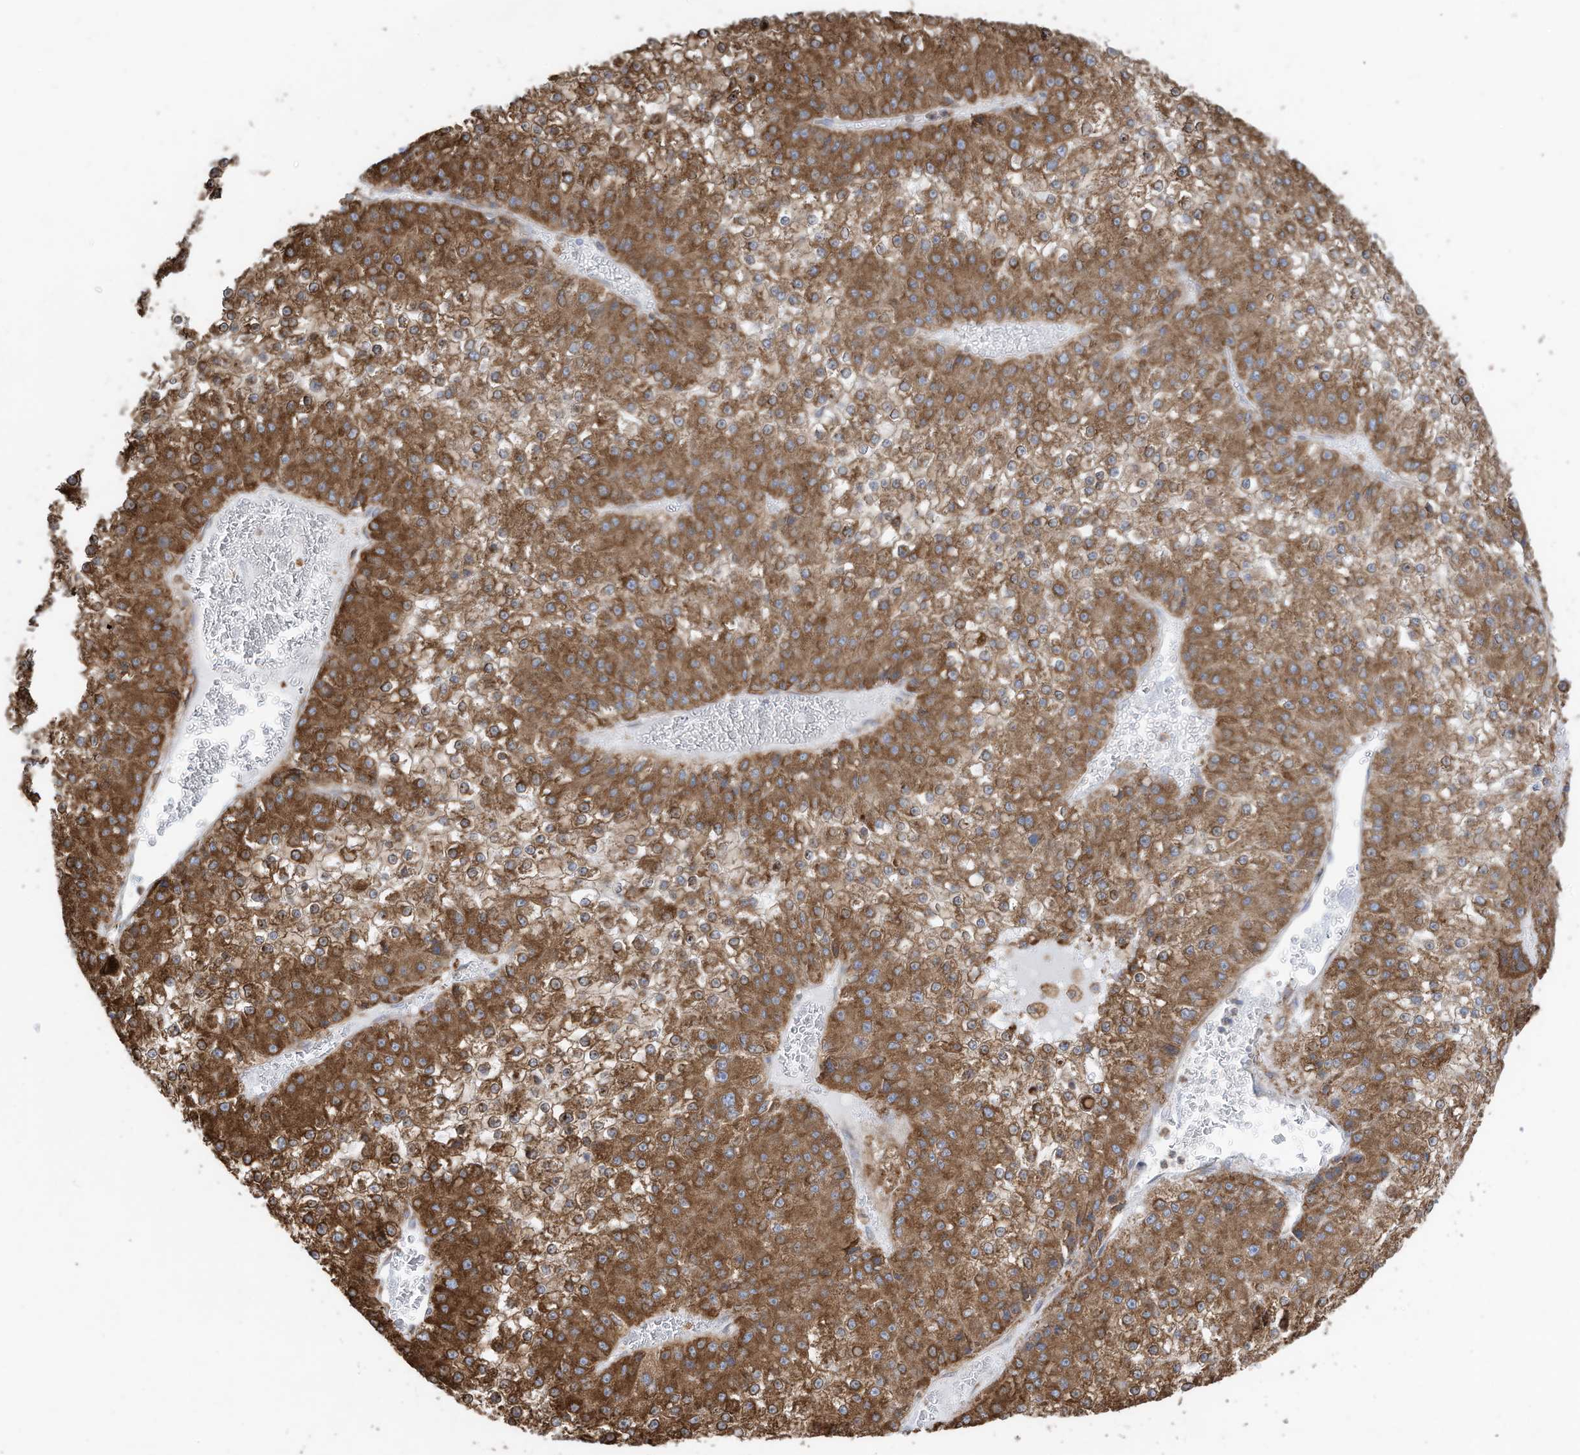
{"staining": {"intensity": "moderate", "quantity": ">75%", "location": "cytoplasmic/membranous"}, "tissue": "liver cancer", "cell_type": "Tumor cells", "image_type": "cancer", "snomed": [{"axis": "morphology", "description": "Carcinoma, Hepatocellular, NOS"}, {"axis": "topography", "description": "Liver"}], "caption": "The photomicrograph shows immunohistochemical staining of liver cancer. There is moderate cytoplasmic/membranous expression is present in approximately >75% of tumor cells.", "gene": "ZNF354C", "patient": {"sex": "female", "age": 73}}